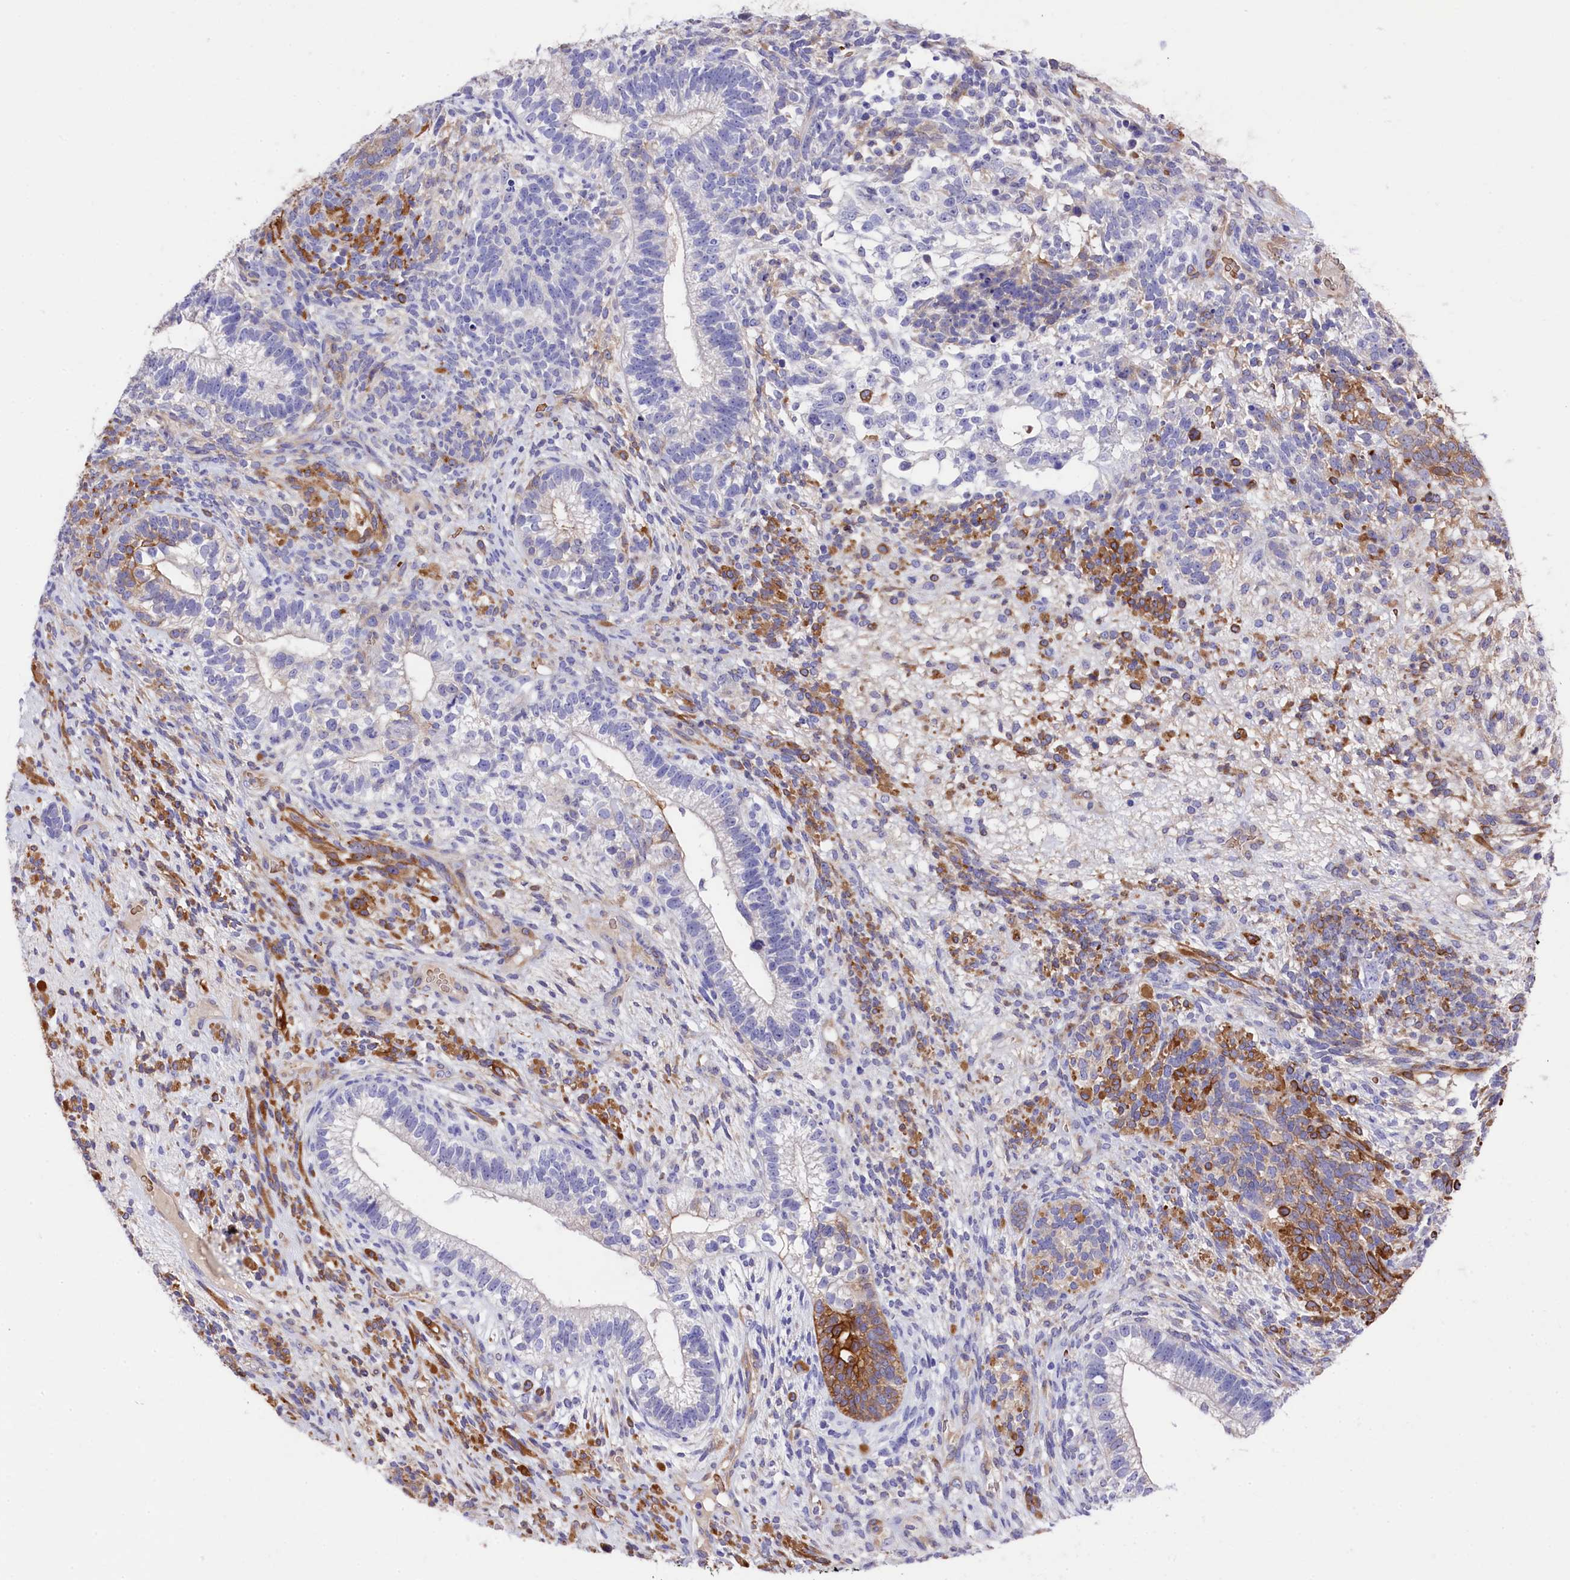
{"staining": {"intensity": "moderate", "quantity": "<25%", "location": "cytoplasmic/membranous"}, "tissue": "testis cancer", "cell_type": "Tumor cells", "image_type": "cancer", "snomed": [{"axis": "morphology", "description": "Seminoma, NOS"}, {"axis": "morphology", "description": "Carcinoma, Embryonal, NOS"}, {"axis": "topography", "description": "Testis"}], "caption": "Testis cancer (embryonal carcinoma) tissue exhibits moderate cytoplasmic/membranous staining in about <25% of tumor cells", "gene": "LHFPL4", "patient": {"sex": "male", "age": 28}}